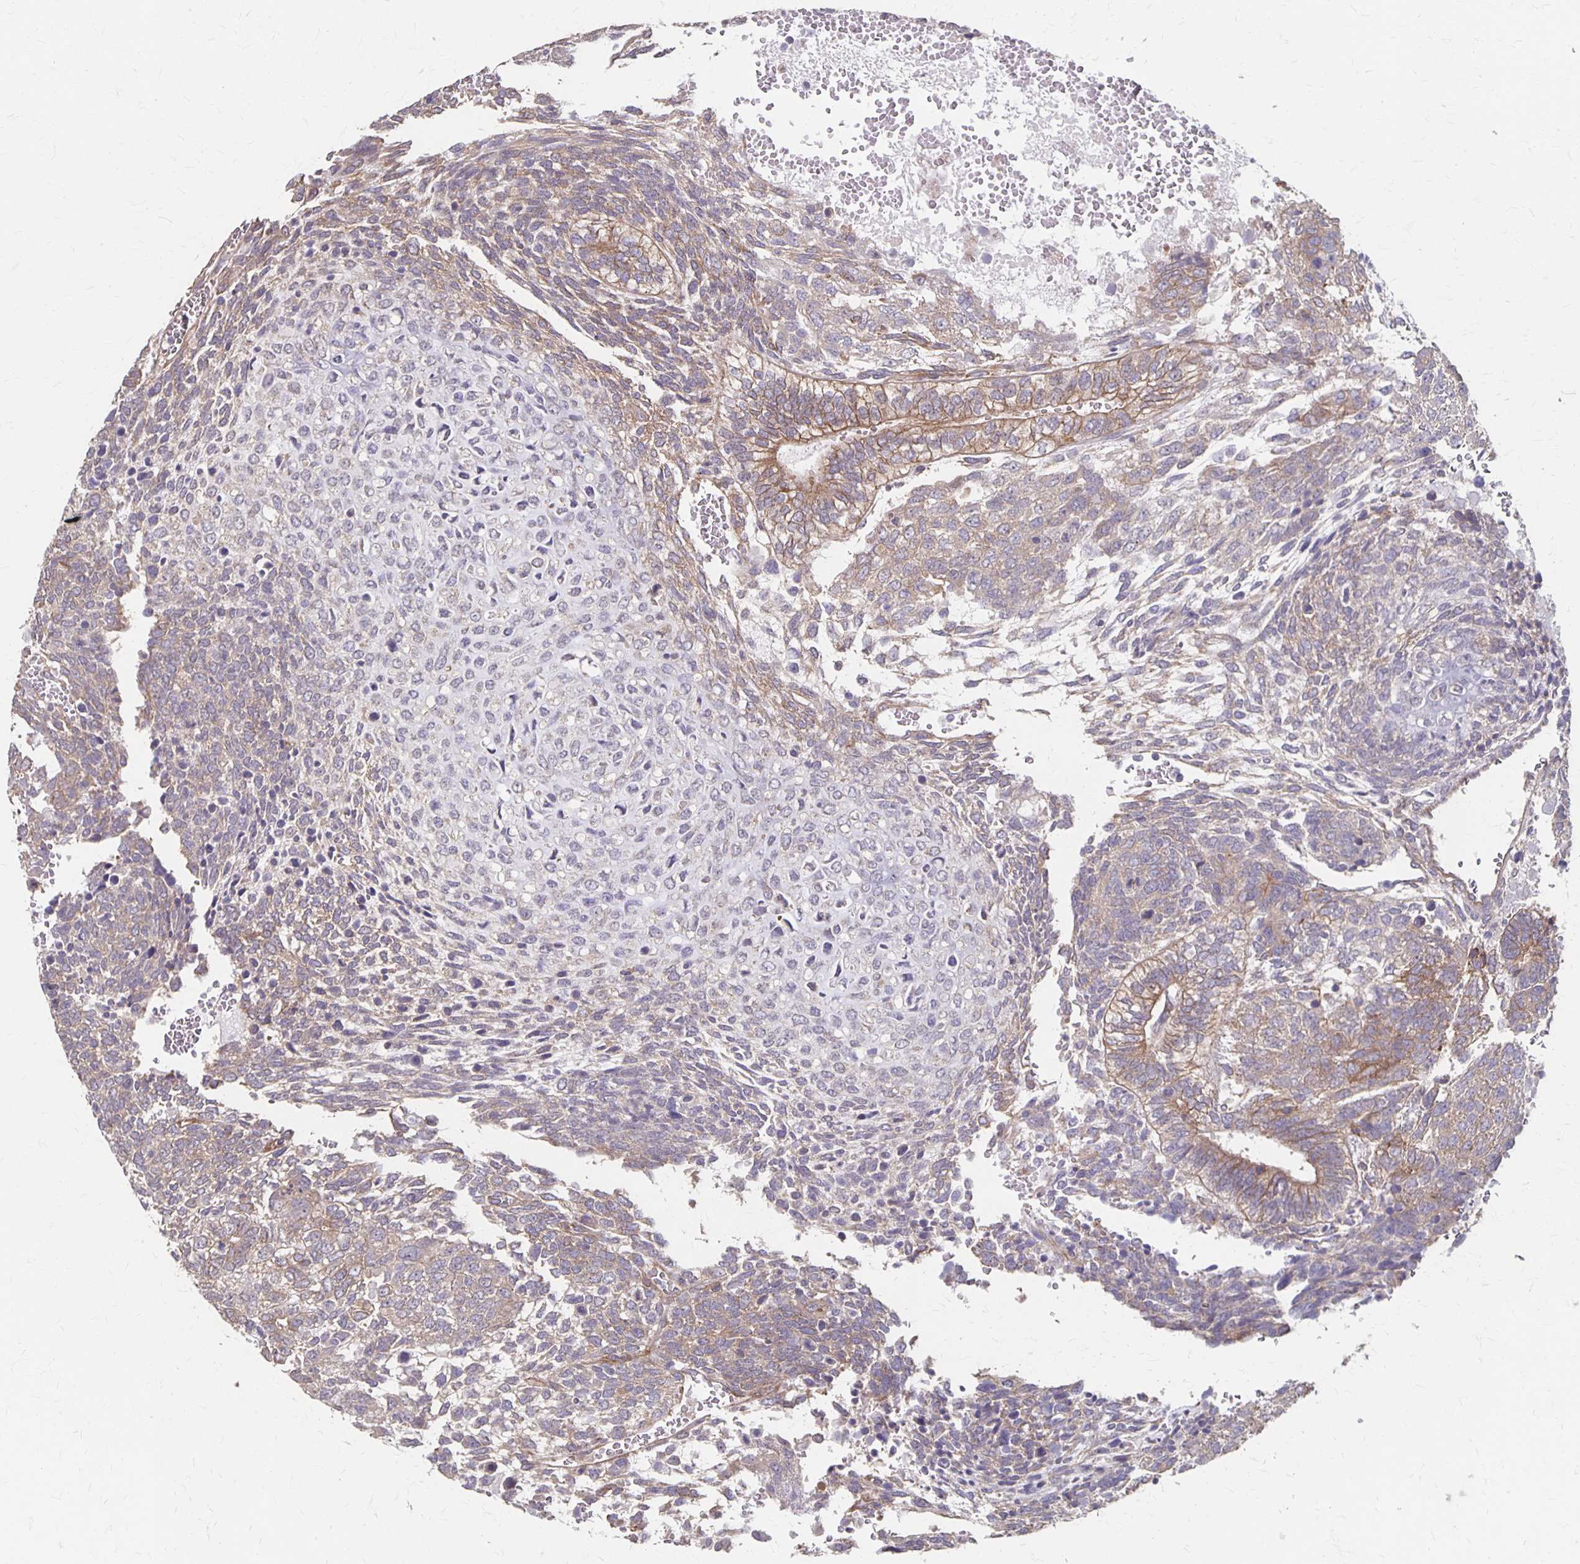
{"staining": {"intensity": "moderate", "quantity": "<25%", "location": "cytoplasmic/membranous"}, "tissue": "testis cancer", "cell_type": "Tumor cells", "image_type": "cancer", "snomed": [{"axis": "morphology", "description": "Normal tissue, NOS"}, {"axis": "morphology", "description": "Carcinoma, Embryonal, NOS"}, {"axis": "topography", "description": "Testis"}, {"axis": "topography", "description": "Epididymis"}], "caption": "About <25% of tumor cells in human testis embryonal carcinoma show moderate cytoplasmic/membranous protein positivity as visualized by brown immunohistochemical staining.", "gene": "PPP1R3E", "patient": {"sex": "male", "age": 23}}